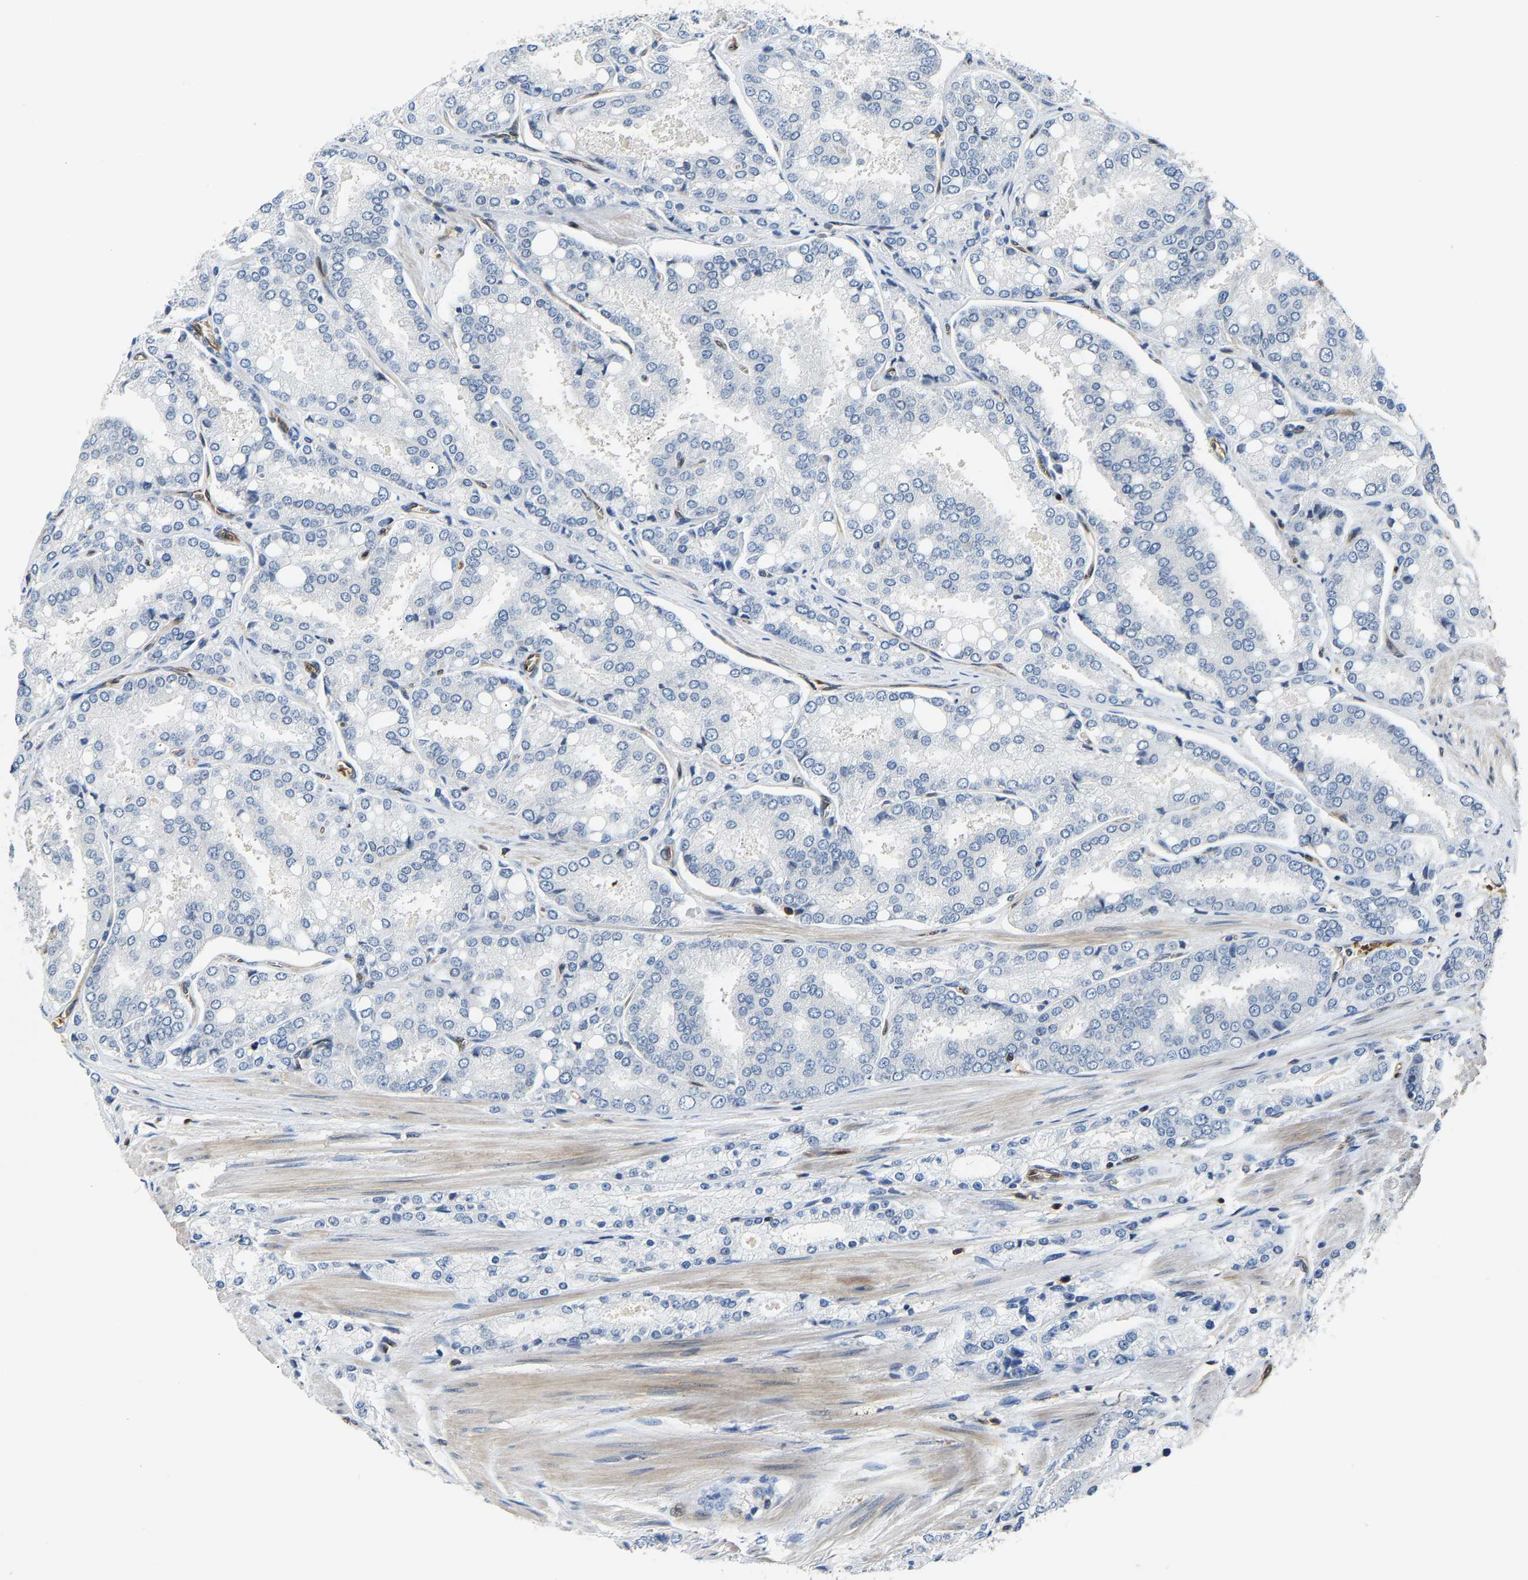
{"staining": {"intensity": "negative", "quantity": "none", "location": "none"}, "tissue": "prostate cancer", "cell_type": "Tumor cells", "image_type": "cancer", "snomed": [{"axis": "morphology", "description": "Adenocarcinoma, High grade"}, {"axis": "topography", "description": "Prostate"}], "caption": "This is a photomicrograph of IHC staining of prostate cancer, which shows no positivity in tumor cells. (DAB IHC with hematoxylin counter stain).", "gene": "GIMAP7", "patient": {"sex": "male", "age": 50}}